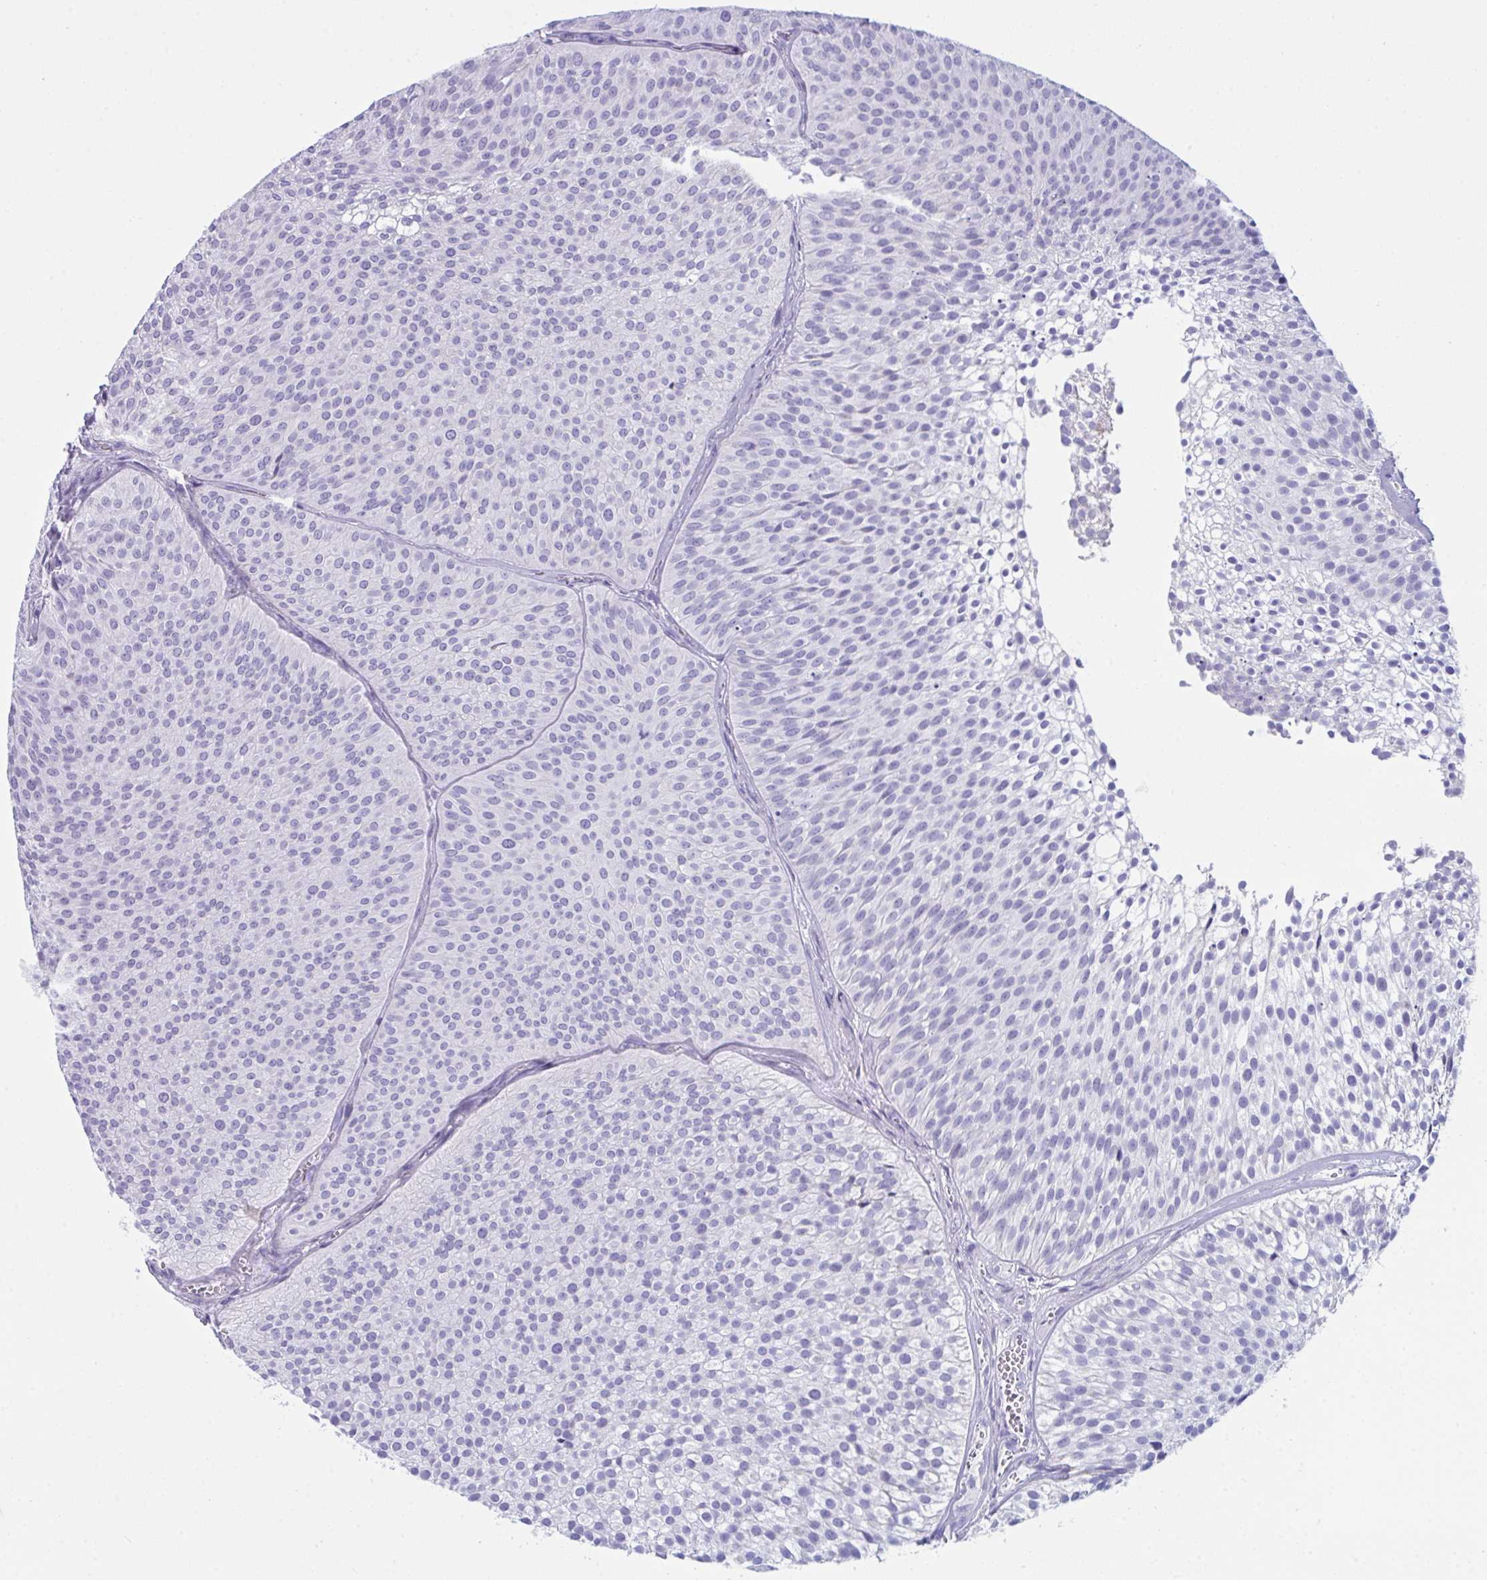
{"staining": {"intensity": "negative", "quantity": "none", "location": "none"}, "tissue": "urothelial cancer", "cell_type": "Tumor cells", "image_type": "cancer", "snomed": [{"axis": "morphology", "description": "Urothelial carcinoma, Low grade"}, {"axis": "topography", "description": "Urinary bladder"}], "caption": "Tumor cells show no significant expression in urothelial cancer. The staining is performed using DAB (3,3'-diaminobenzidine) brown chromogen with nuclei counter-stained in using hematoxylin.", "gene": "BBS1", "patient": {"sex": "male", "age": 91}}